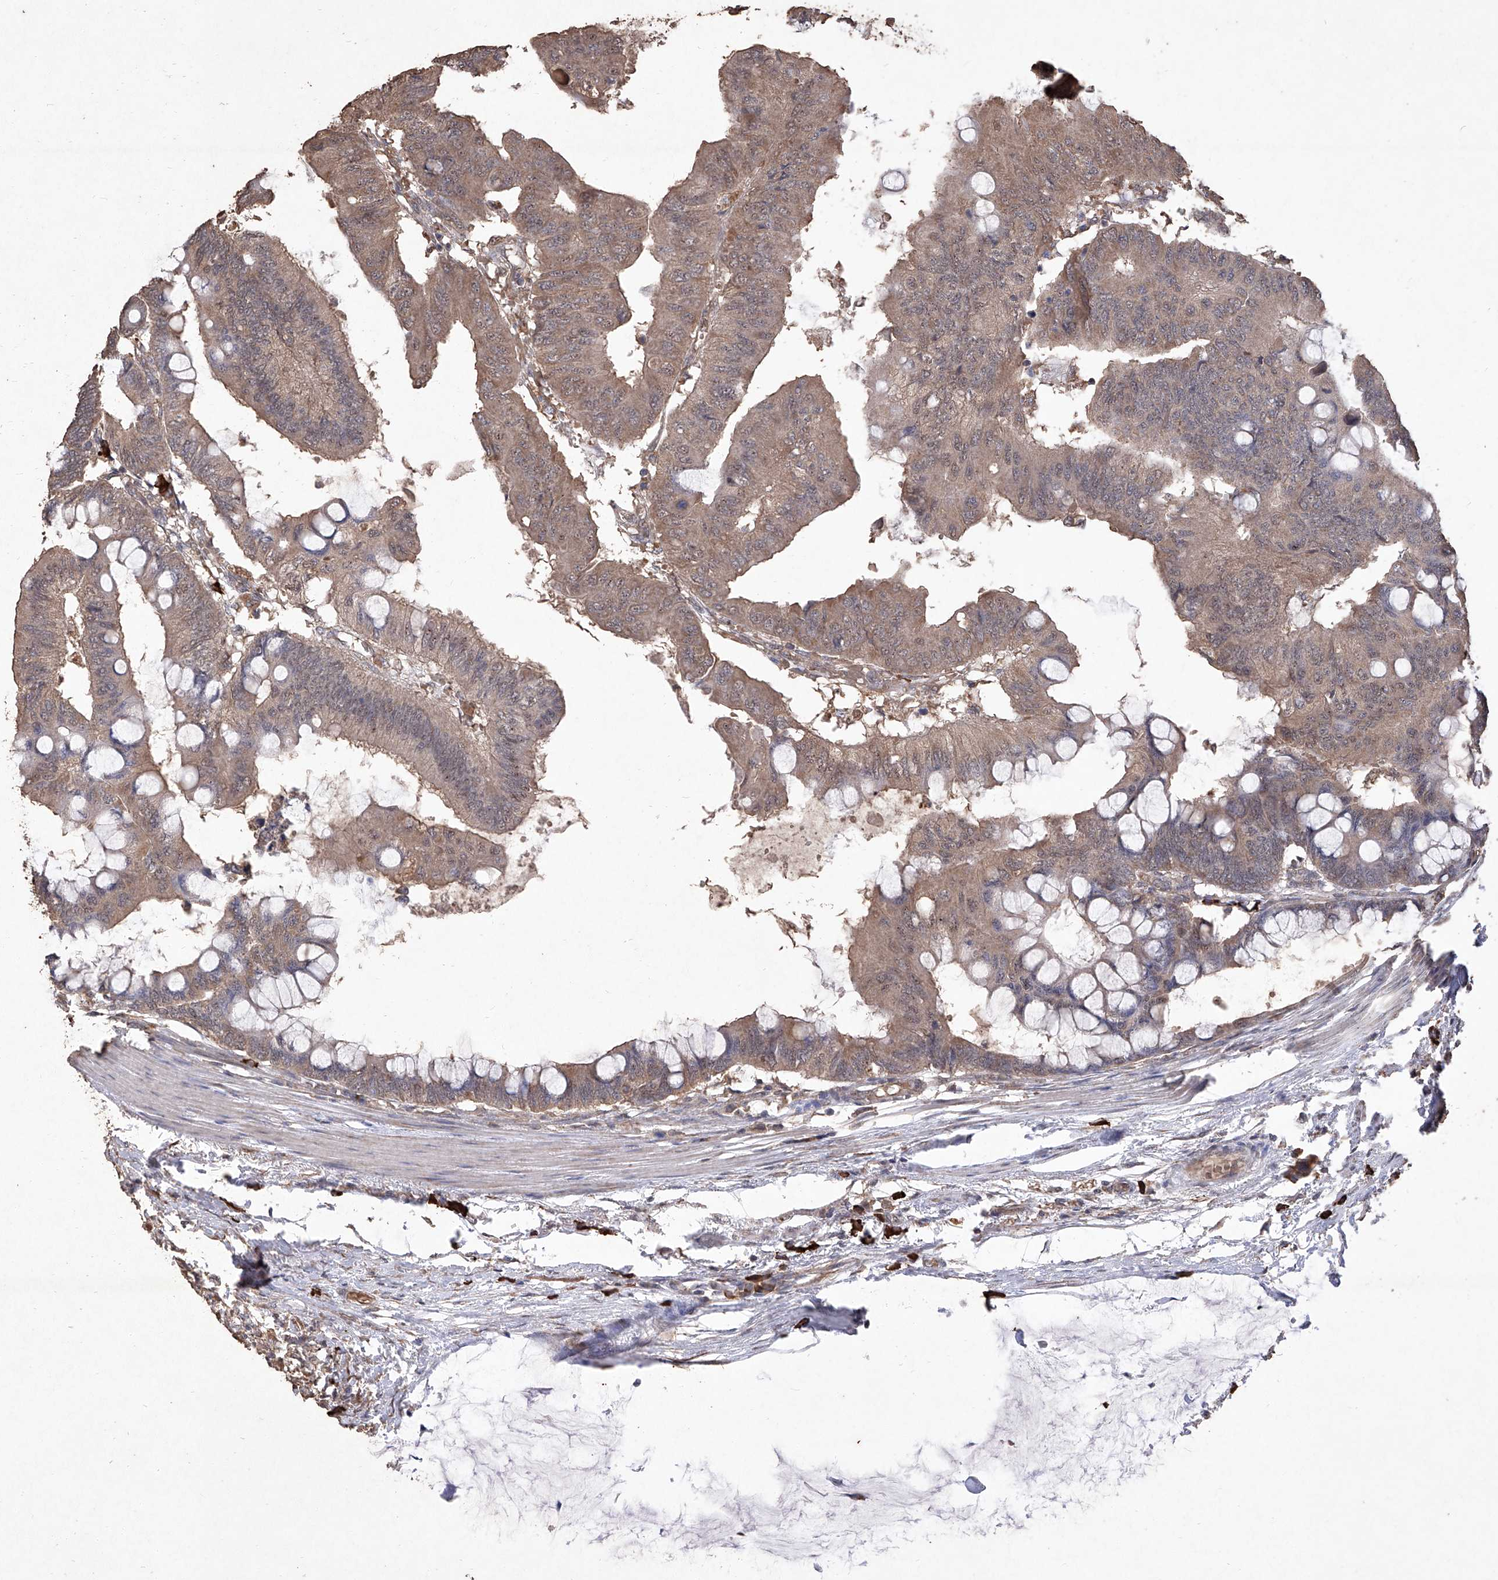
{"staining": {"intensity": "moderate", "quantity": ">75%", "location": "cytoplasmic/membranous,nuclear"}, "tissue": "colorectal cancer", "cell_type": "Tumor cells", "image_type": "cancer", "snomed": [{"axis": "morphology", "description": "Normal tissue, NOS"}, {"axis": "morphology", "description": "Adenocarcinoma, NOS"}, {"axis": "topography", "description": "Rectum"}, {"axis": "topography", "description": "Peripheral nerve tissue"}], "caption": "Colorectal adenocarcinoma stained for a protein displays moderate cytoplasmic/membranous and nuclear positivity in tumor cells.", "gene": "EML1", "patient": {"sex": "male", "age": 92}}